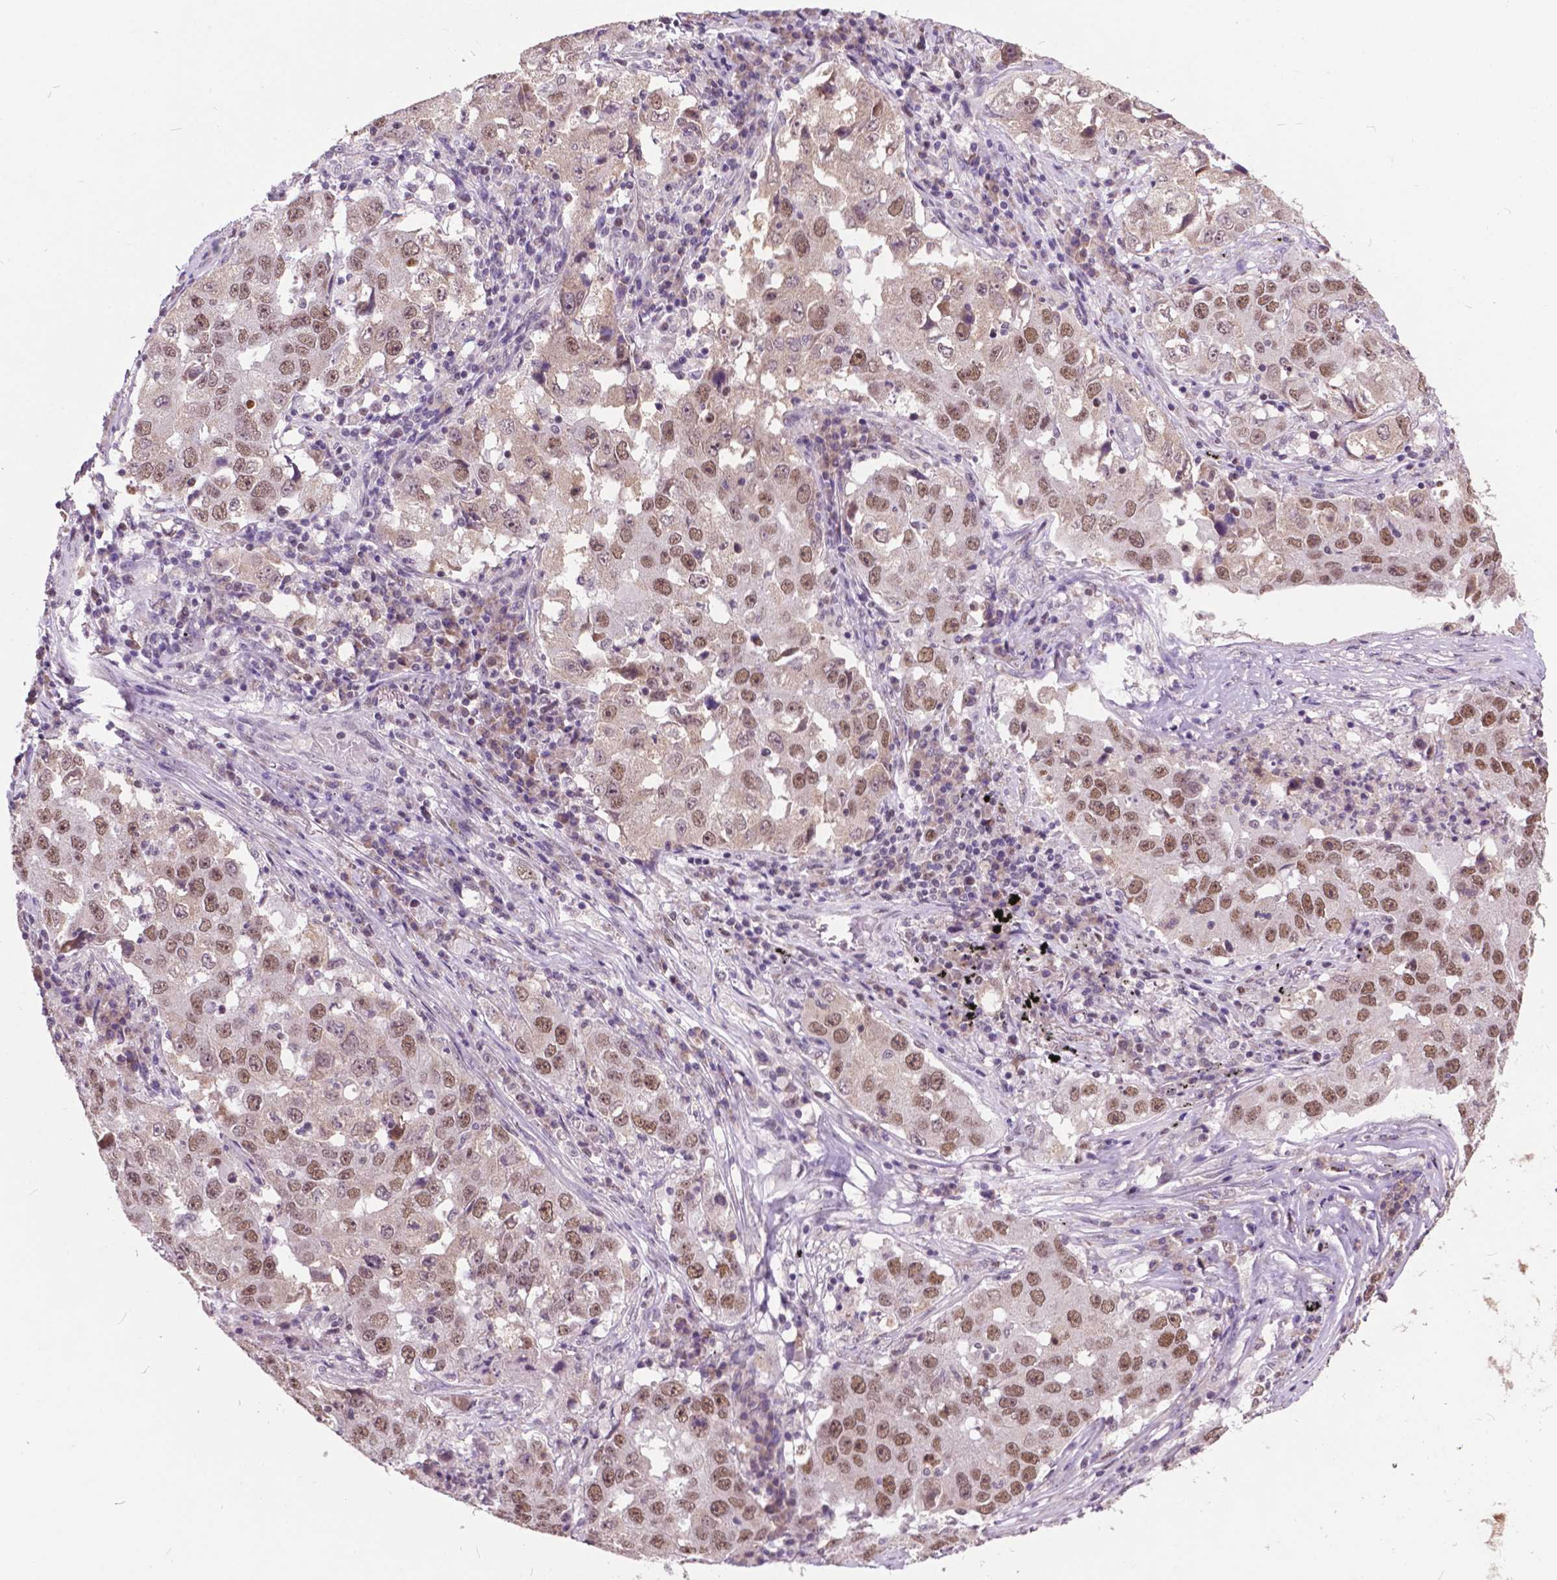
{"staining": {"intensity": "moderate", "quantity": ">75%", "location": "nuclear"}, "tissue": "lung cancer", "cell_type": "Tumor cells", "image_type": "cancer", "snomed": [{"axis": "morphology", "description": "Adenocarcinoma, NOS"}, {"axis": "topography", "description": "Lung"}], "caption": "This micrograph exhibits lung cancer (adenocarcinoma) stained with immunohistochemistry (IHC) to label a protein in brown. The nuclear of tumor cells show moderate positivity for the protein. Nuclei are counter-stained blue.", "gene": "MSH2", "patient": {"sex": "male", "age": 73}}